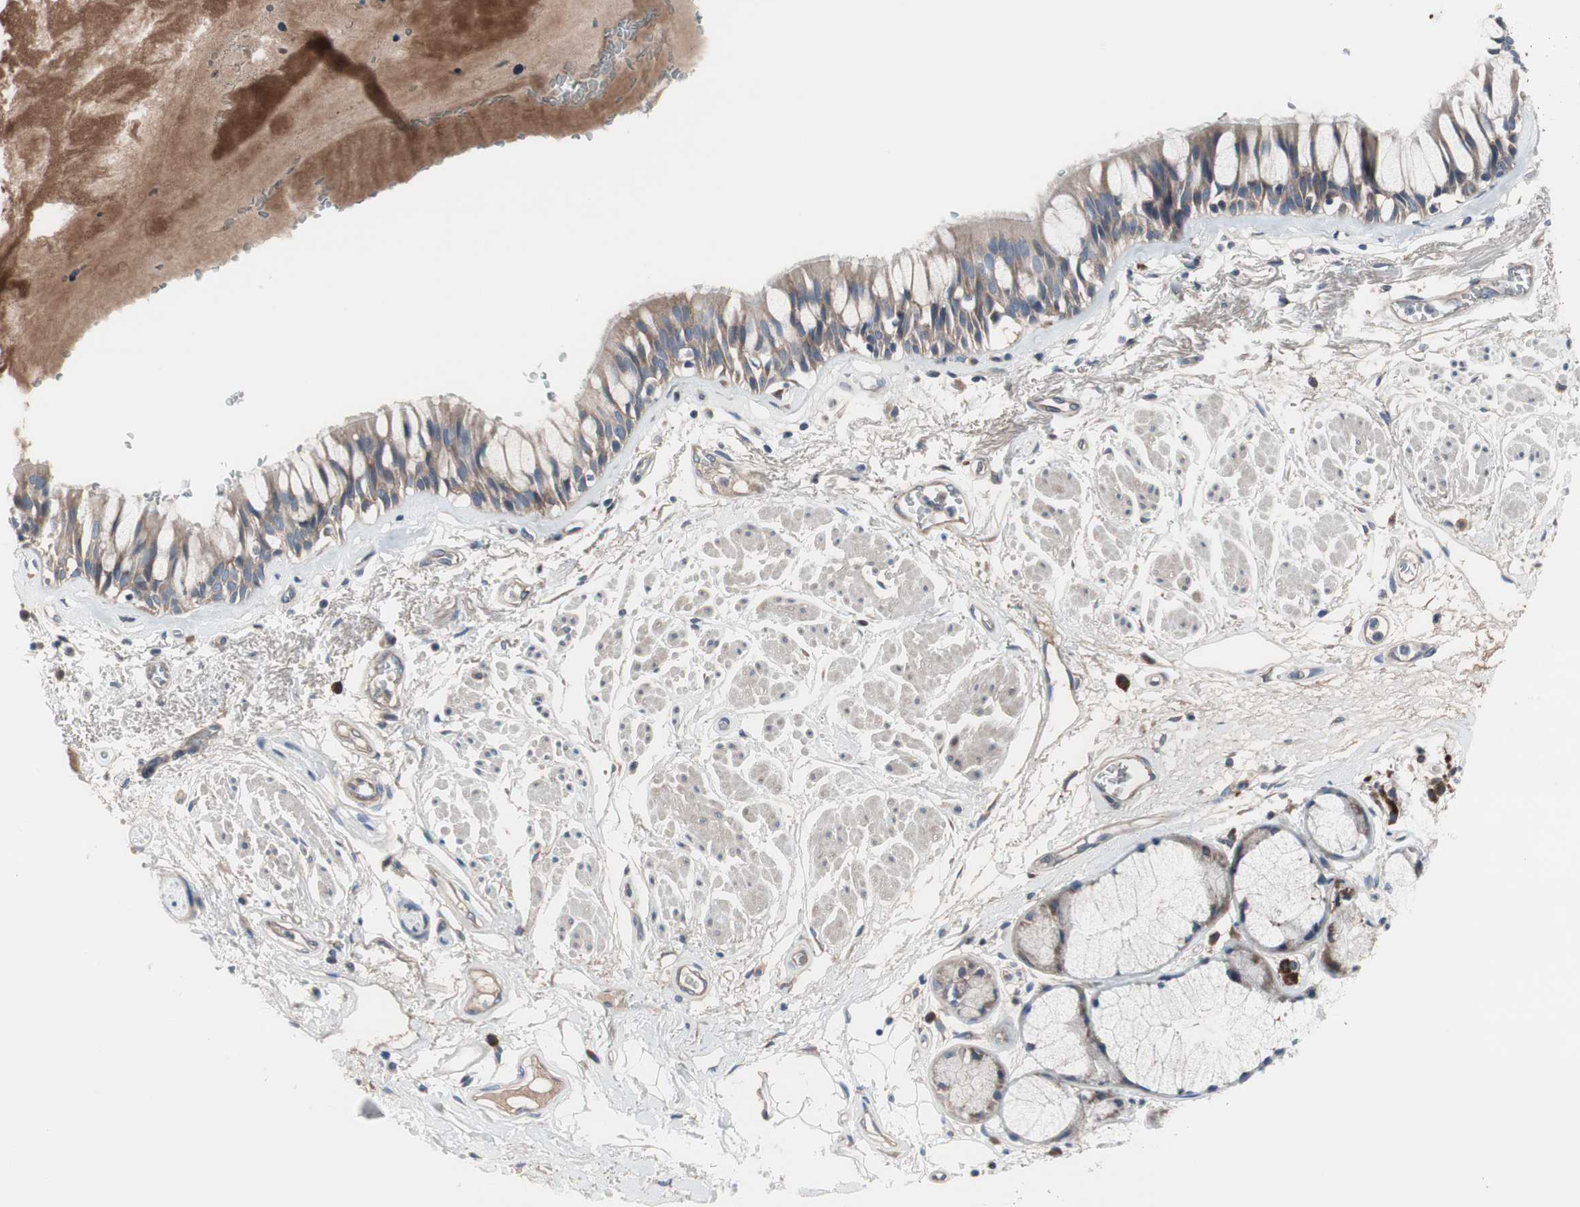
{"staining": {"intensity": "moderate", "quantity": ">75%", "location": "cytoplasmic/membranous"}, "tissue": "bronchus", "cell_type": "Respiratory epithelial cells", "image_type": "normal", "snomed": [{"axis": "morphology", "description": "Normal tissue, NOS"}, {"axis": "topography", "description": "Bronchus"}], "caption": "IHC (DAB) staining of unremarkable human bronchus displays moderate cytoplasmic/membranous protein staining in approximately >75% of respiratory epithelial cells. Immunohistochemistry (ihc) stains the protein of interest in brown and the nuclei are stained blue.", "gene": "KANSL1", "patient": {"sex": "male", "age": 66}}